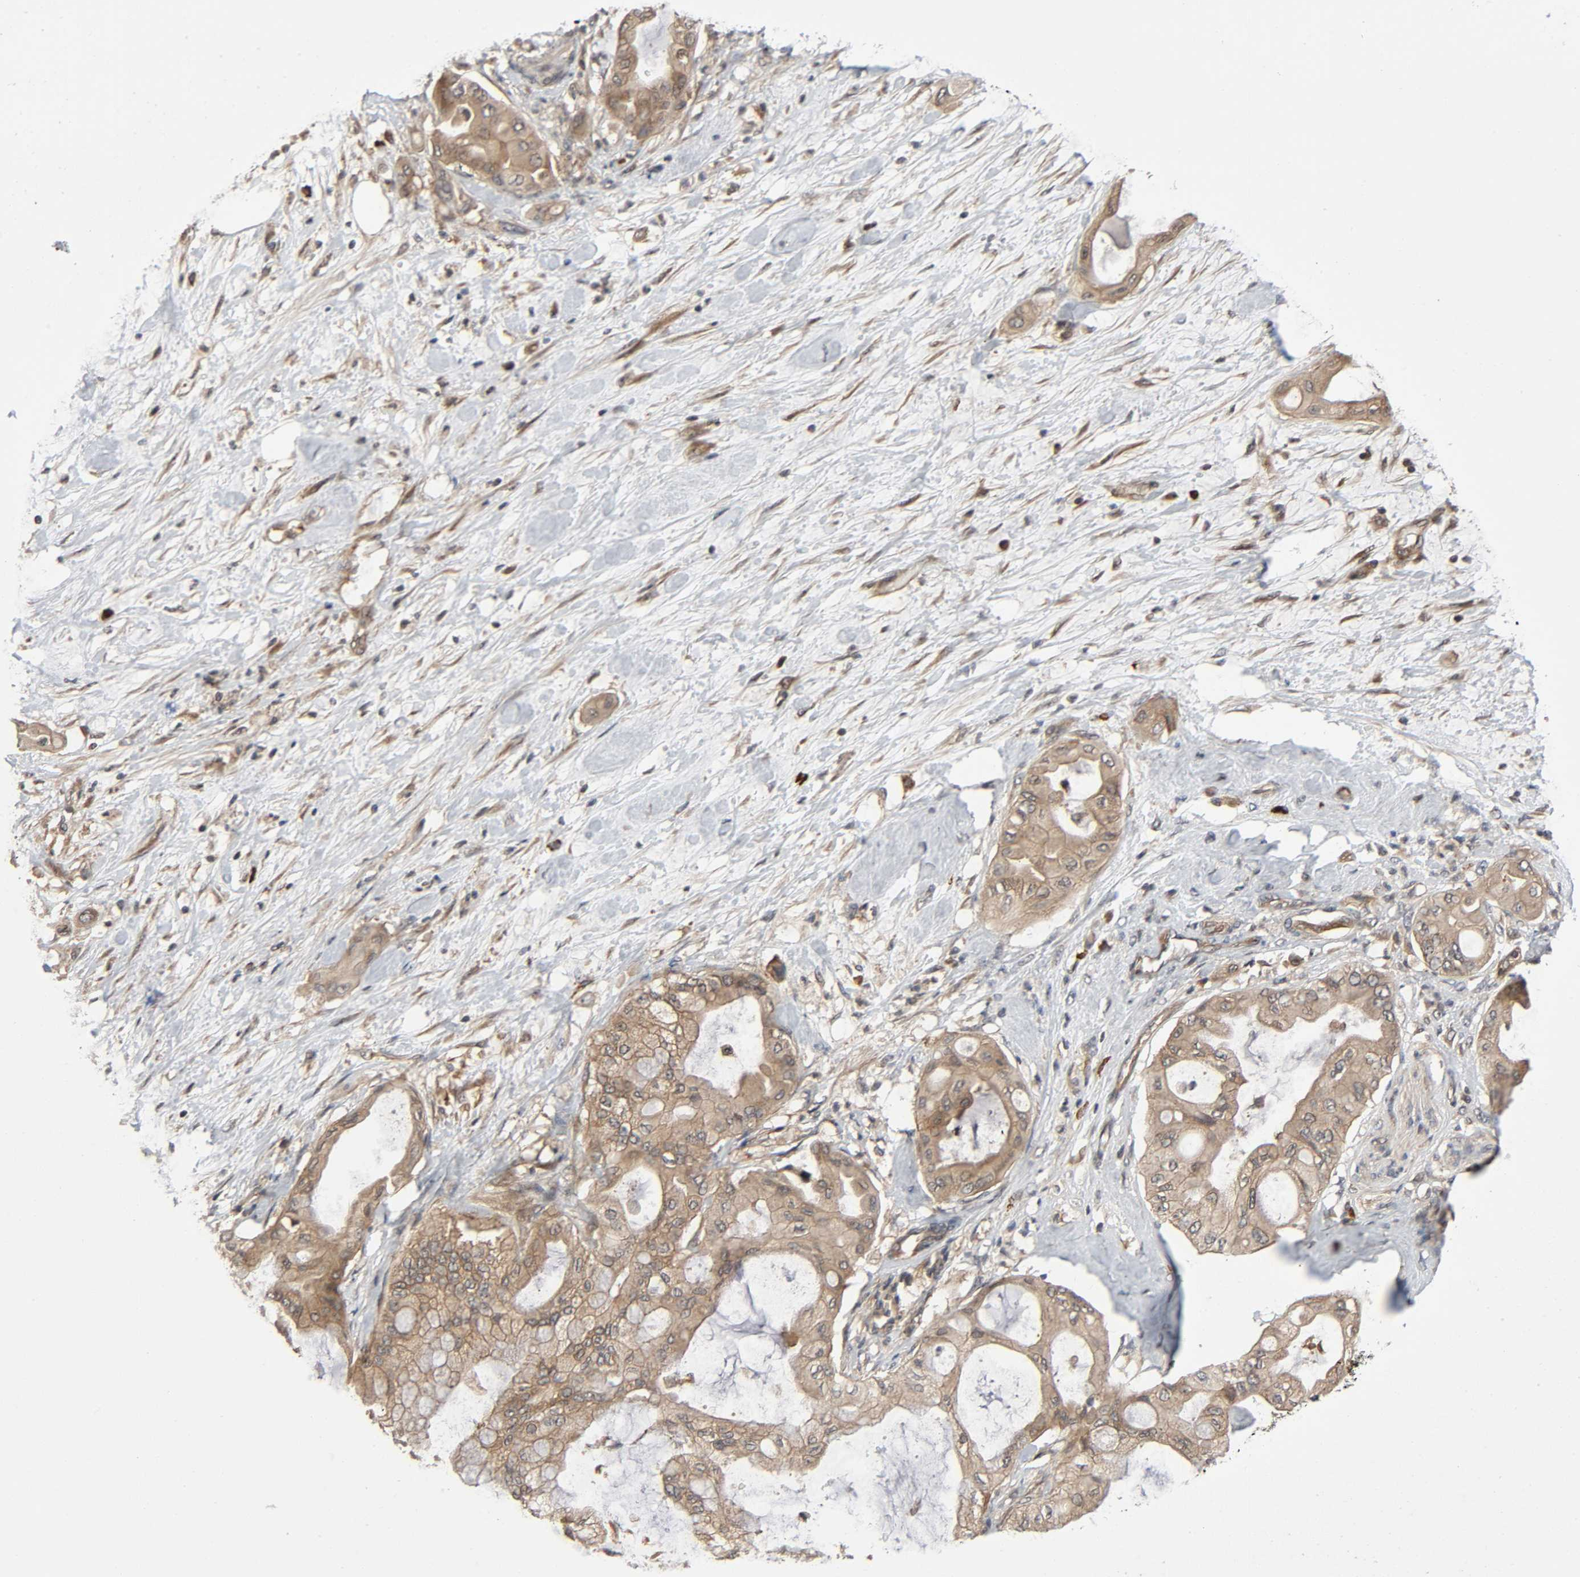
{"staining": {"intensity": "moderate", "quantity": ">75%", "location": "cytoplasmic/membranous"}, "tissue": "pancreatic cancer", "cell_type": "Tumor cells", "image_type": "cancer", "snomed": [{"axis": "morphology", "description": "Adenocarcinoma, NOS"}, {"axis": "morphology", "description": "Adenocarcinoma, metastatic, NOS"}, {"axis": "topography", "description": "Lymph node"}, {"axis": "topography", "description": "Pancreas"}, {"axis": "topography", "description": "Duodenum"}], "caption": "A medium amount of moderate cytoplasmic/membranous positivity is identified in approximately >75% of tumor cells in pancreatic metastatic adenocarcinoma tissue.", "gene": "PPP2R1B", "patient": {"sex": "female", "age": 64}}